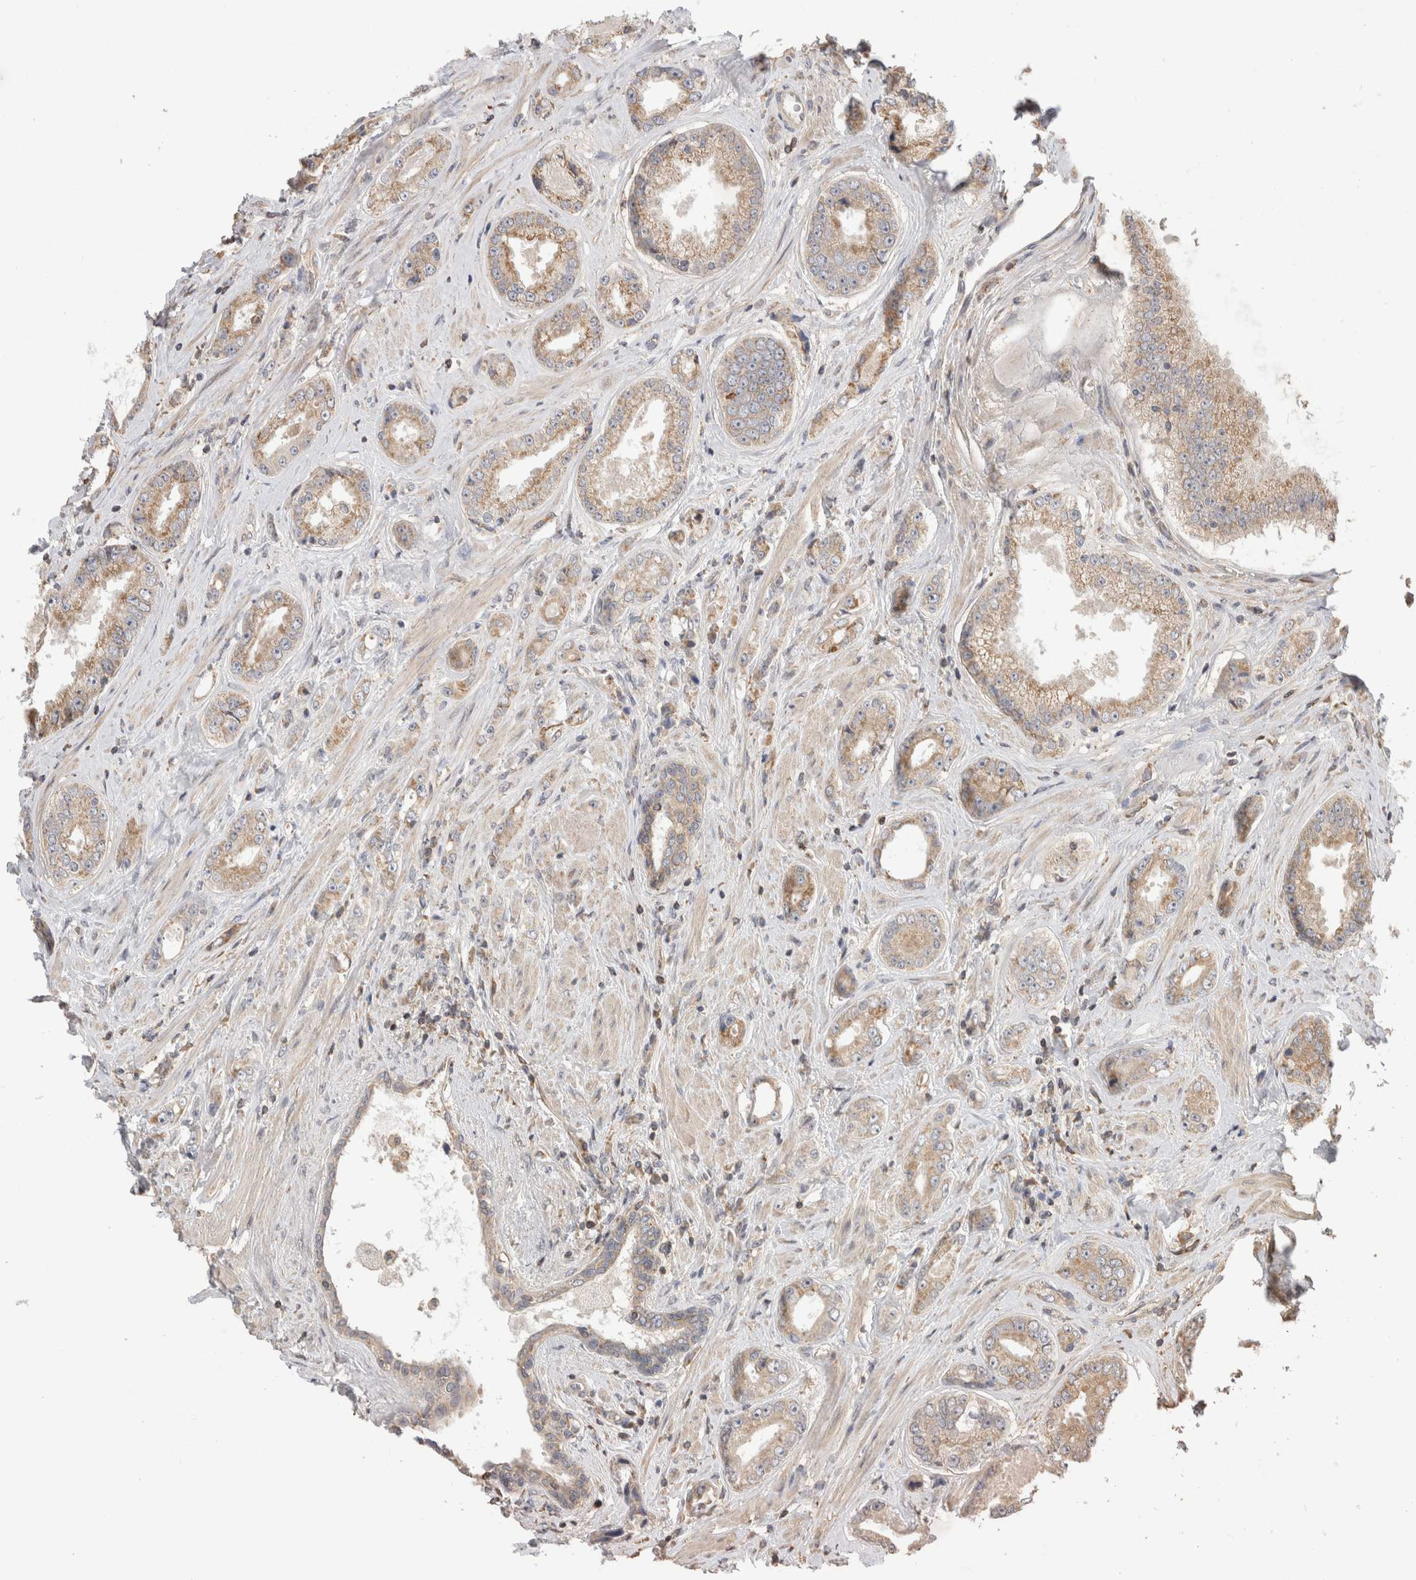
{"staining": {"intensity": "weak", "quantity": ">75%", "location": "cytoplasmic/membranous"}, "tissue": "prostate cancer", "cell_type": "Tumor cells", "image_type": "cancer", "snomed": [{"axis": "morphology", "description": "Adenocarcinoma, High grade"}, {"axis": "topography", "description": "Prostate"}], "caption": "Human high-grade adenocarcinoma (prostate) stained with a brown dye displays weak cytoplasmic/membranous positive expression in about >75% of tumor cells.", "gene": "IMMP2L", "patient": {"sex": "male", "age": 61}}